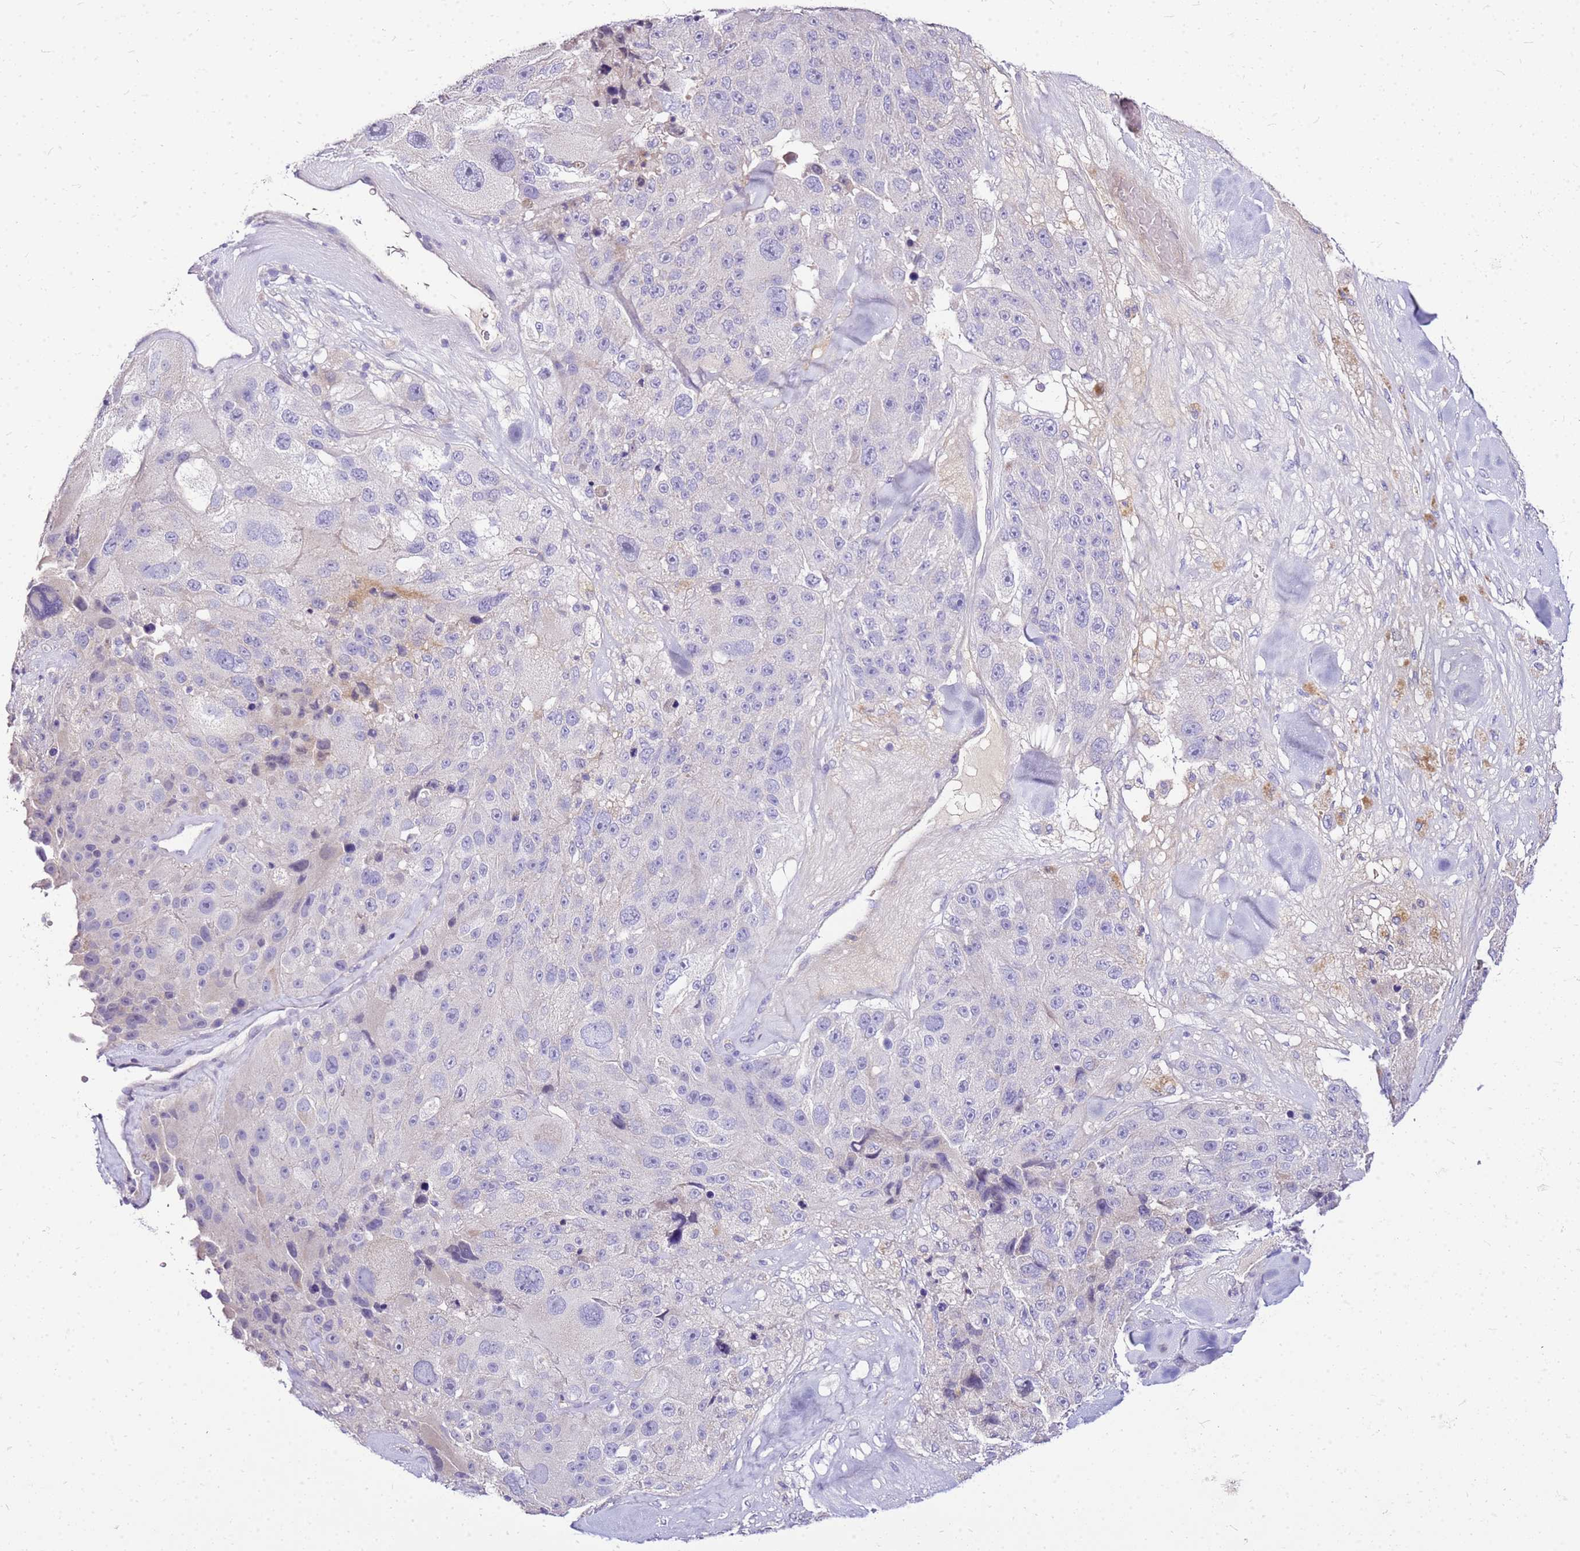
{"staining": {"intensity": "weak", "quantity": "<25%", "location": "cytoplasmic/membranous"}, "tissue": "melanoma", "cell_type": "Tumor cells", "image_type": "cancer", "snomed": [{"axis": "morphology", "description": "Malignant melanoma, Metastatic site"}, {"axis": "topography", "description": "Lymph node"}], "caption": "A photomicrograph of human malignant melanoma (metastatic site) is negative for staining in tumor cells. (Immunohistochemistry, brightfield microscopy, high magnification).", "gene": "DCDC2B", "patient": {"sex": "male", "age": 62}}